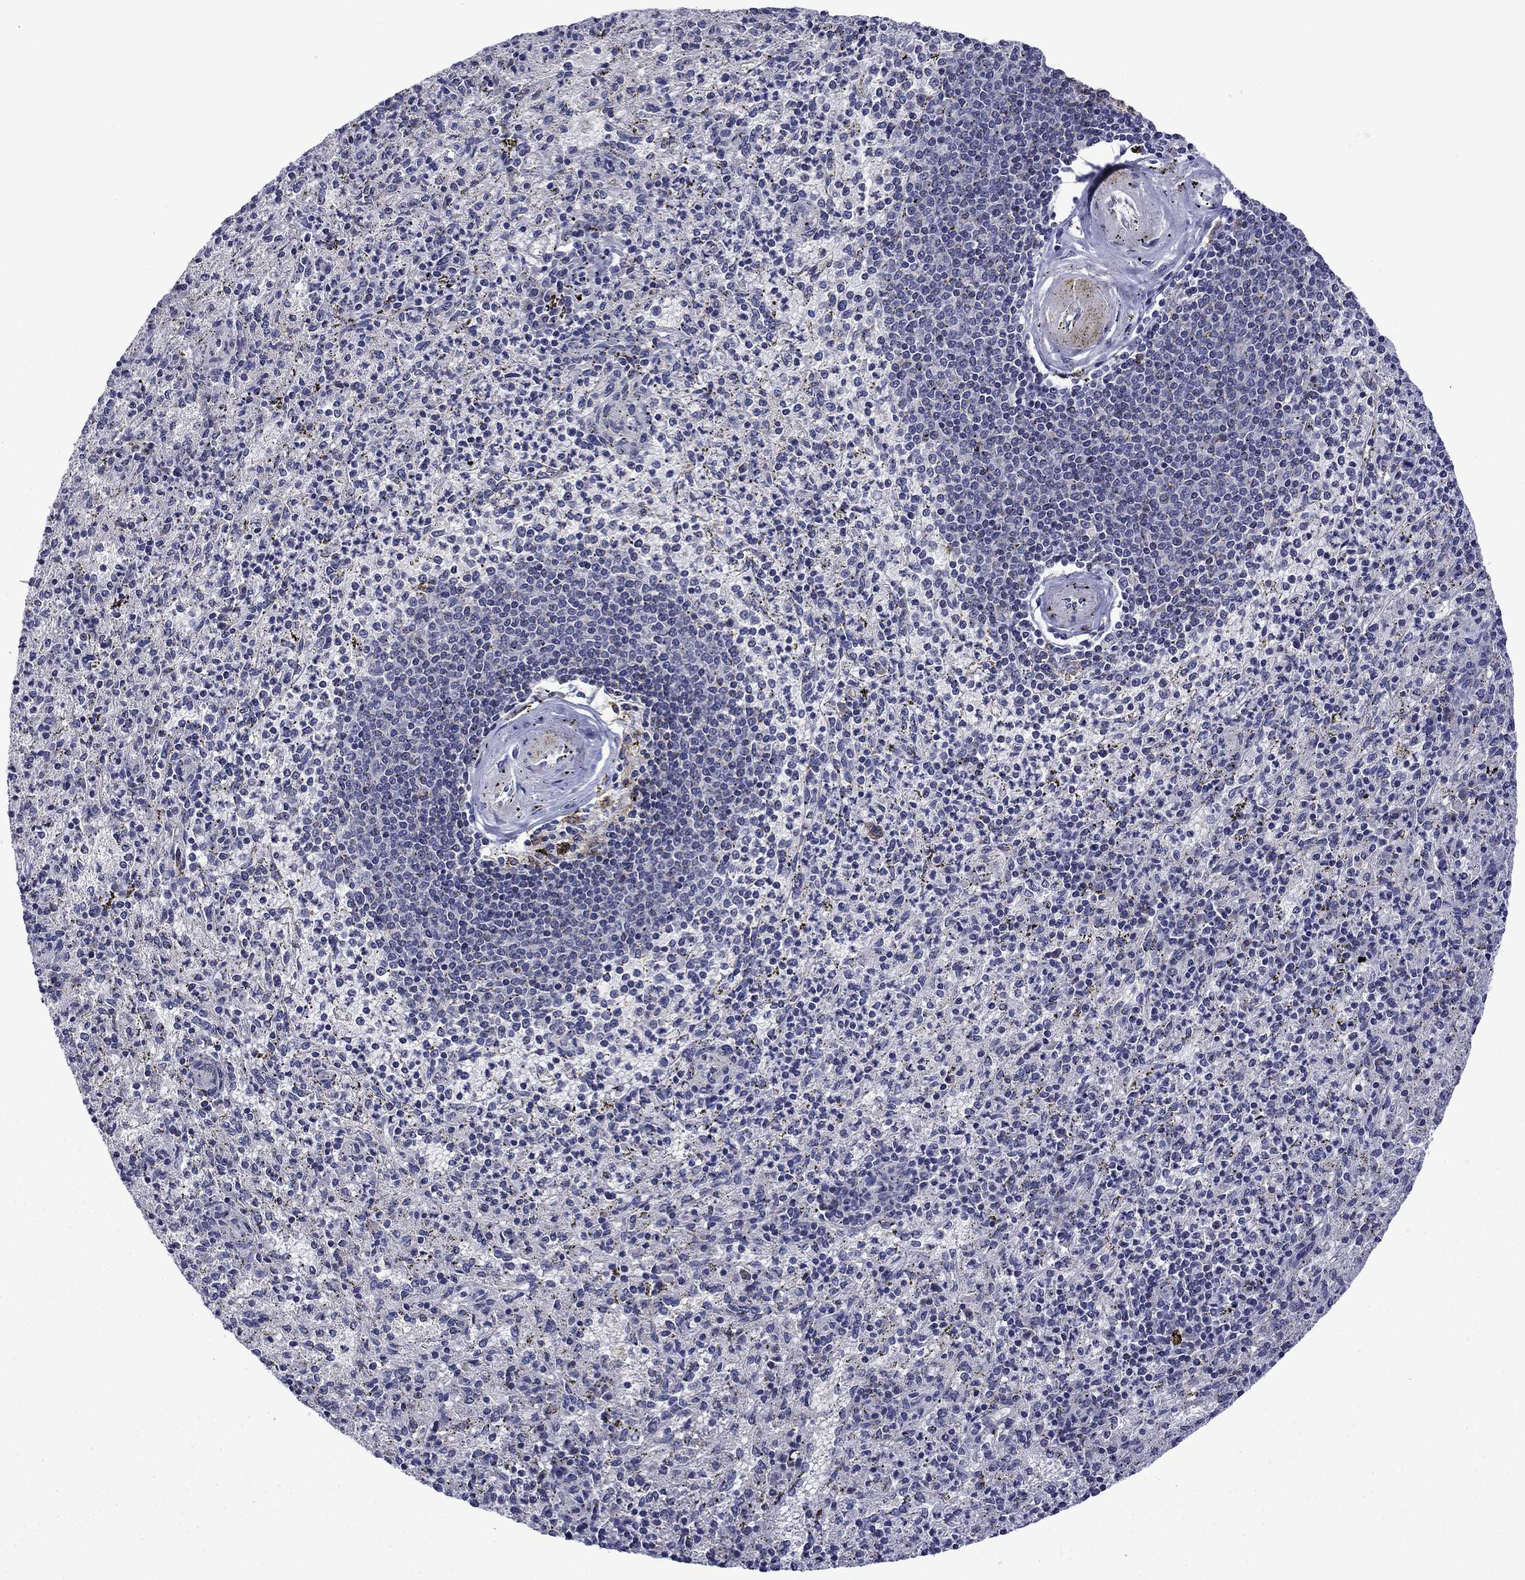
{"staining": {"intensity": "negative", "quantity": "none", "location": "none"}, "tissue": "spleen", "cell_type": "Cells in red pulp", "image_type": "normal", "snomed": [{"axis": "morphology", "description": "Normal tissue, NOS"}, {"axis": "topography", "description": "Spleen"}], "caption": "IHC histopathology image of normal spleen: spleen stained with DAB (3,3'-diaminobenzidine) reveals no significant protein staining in cells in red pulp.", "gene": "LMO7", "patient": {"sex": "male", "age": 60}}